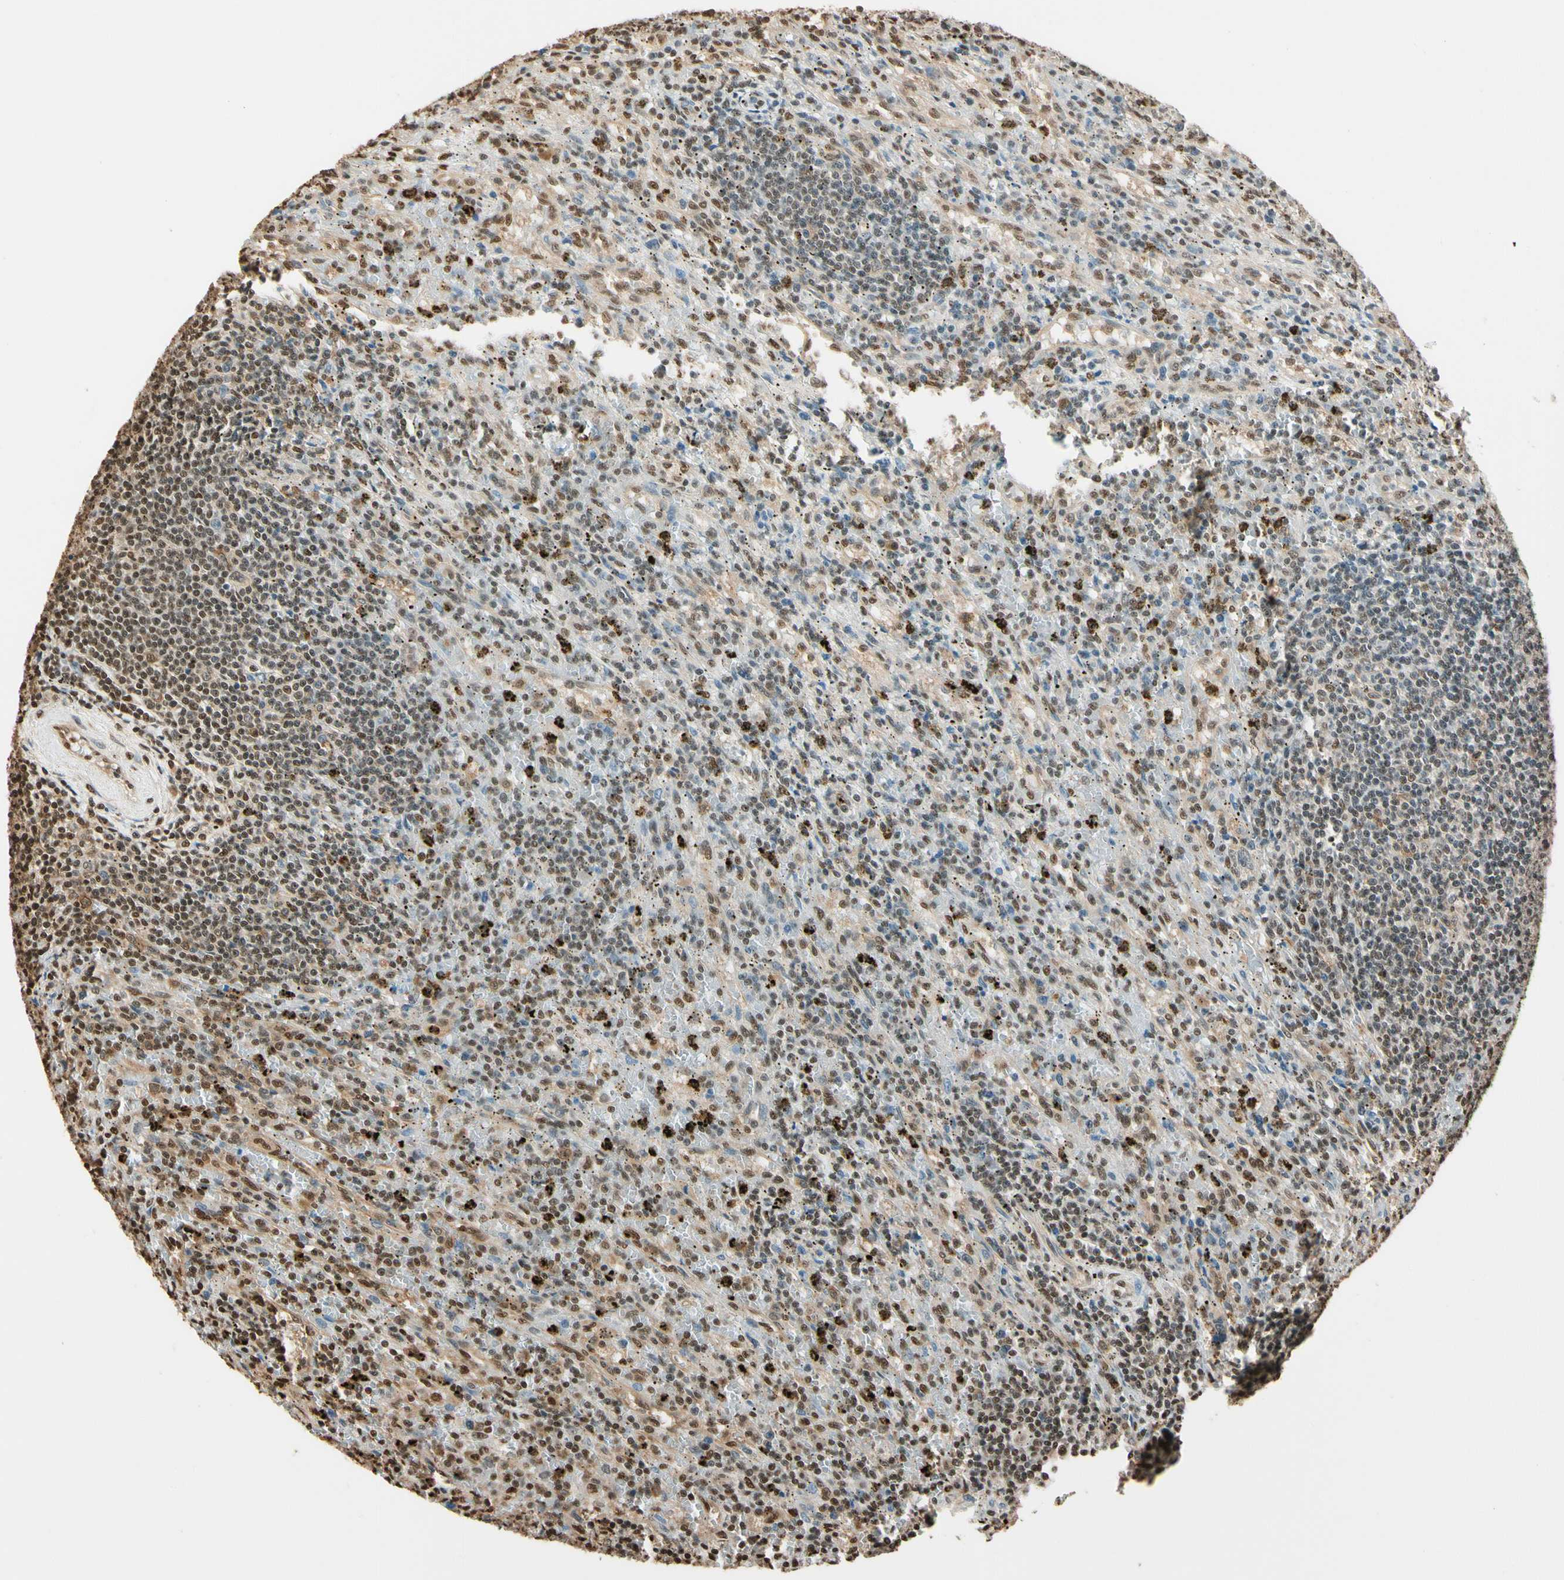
{"staining": {"intensity": "weak", "quantity": ">75%", "location": "cytoplasmic/membranous,nuclear"}, "tissue": "lymphoma", "cell_type": "Tumor cells", "image_type": "cancer", "snomed": [{"axis": "morphology", "description": "Malignant lymphoma, non-Hodgkin's type, Low grade"}, {"axis": "topography", "description": "Spleen"}], "caption": "There is low levels of weak cytoplasmic/membranous and nuclear staining in tumor cells of malignant lymphoma, non-Hodgkin's type (low-grade), as demonstrated by immunohistochemical staining (brown color).", "gene": "PNCK", "patient": {"sex": "male", "age": 76}}